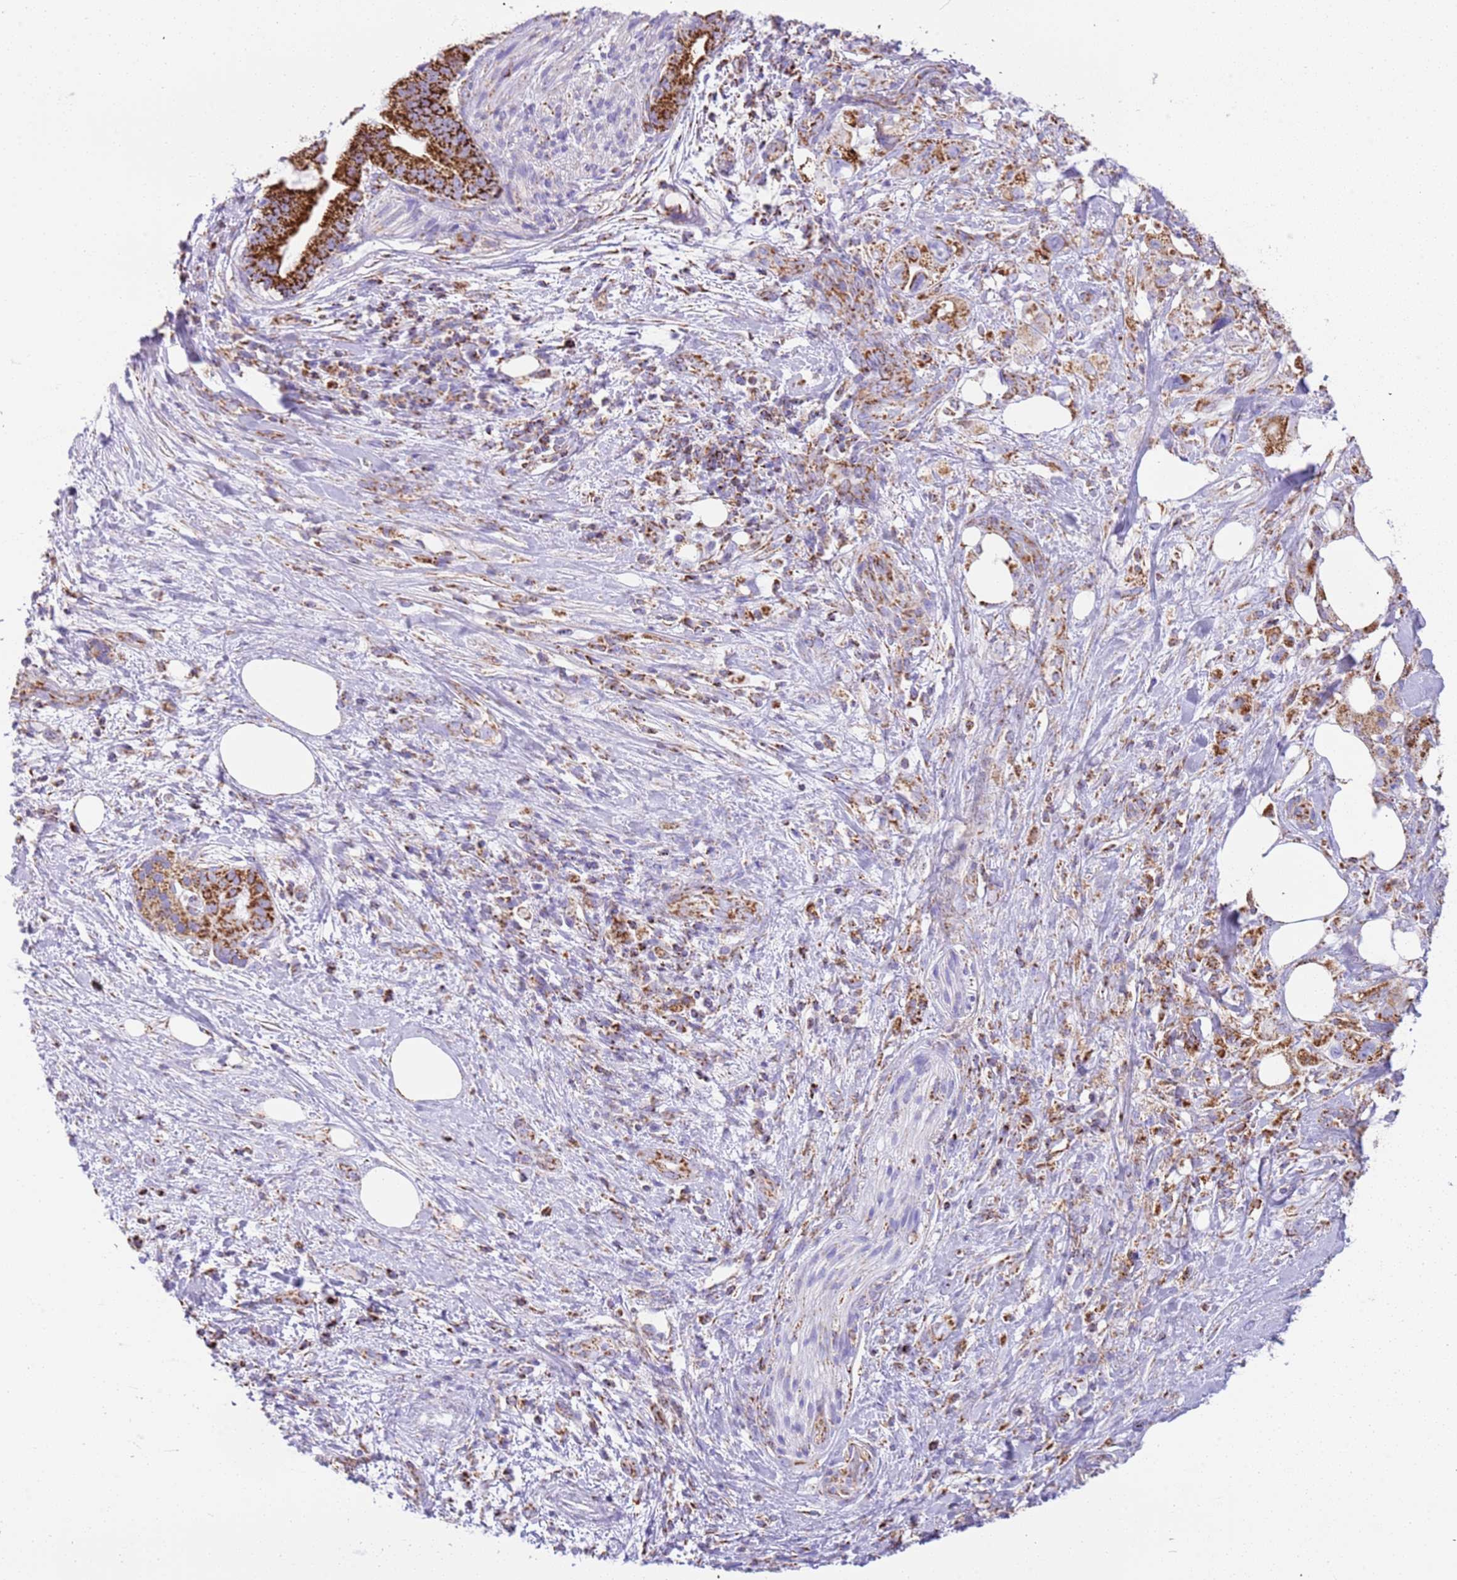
{"staining": {"intensity": "strong", "quantity": ">75%", "location": "cytoplasmic/membranous"}, "tissue": "pancreatic cancer", "cell_type": "Tumor cells", "image_type": "cancer", "snomed": [{"axis": "morphology", "description": "Adenocarcinoma, NOS"}, {"axis": "topography", "description": "Pancreas"}], "caption": "About >75% of tumor cells in pancreatic cancer demonstrate strong cytoplasmic/membranous protein staining as visualized by brown immunohistochemical staining.", "gene": "SUCLG2", "patient": {"sex": "female", "age": 61}}